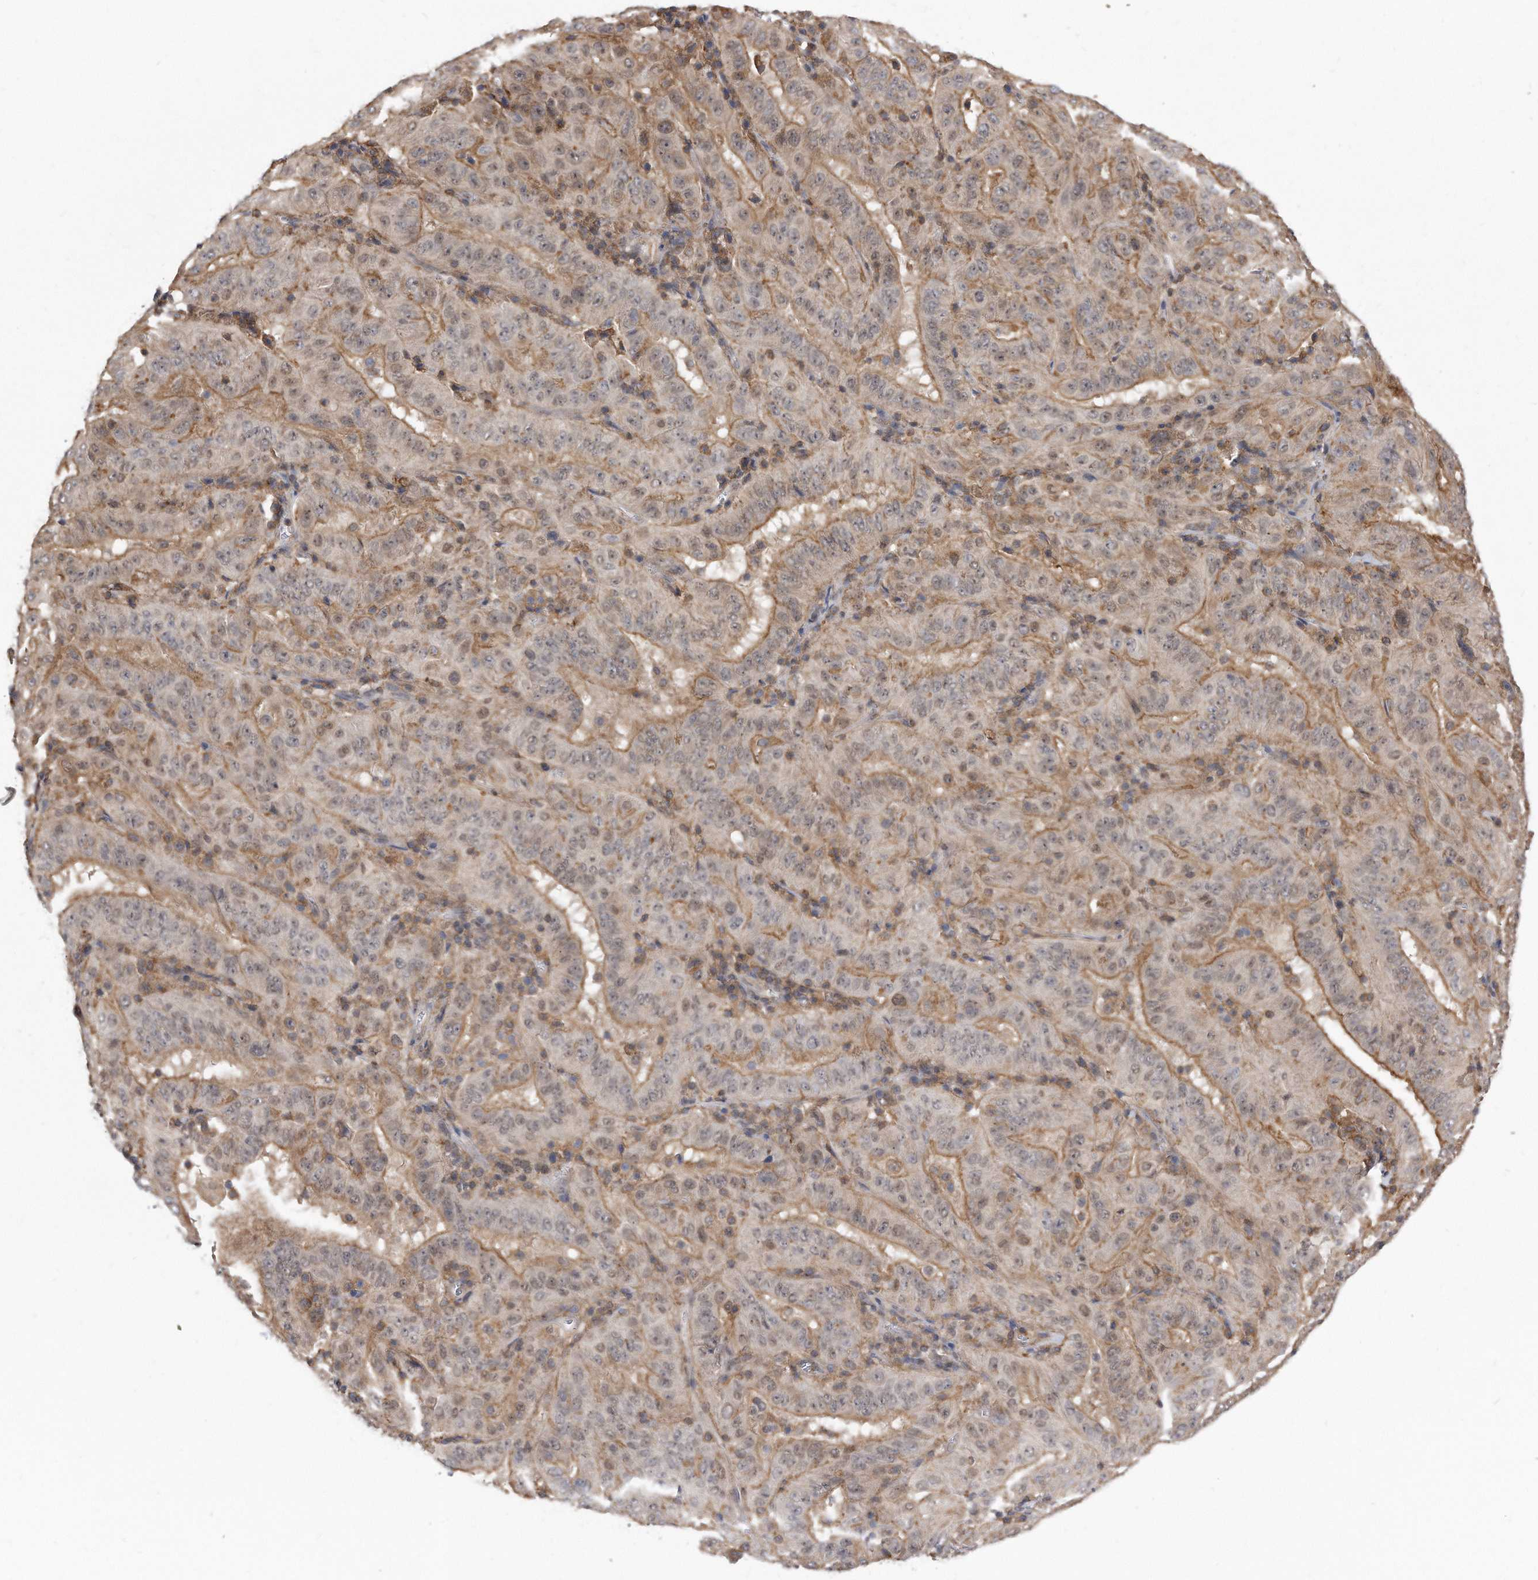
{"staining": {"intensity": "moderate", "quantity": "25%-75%", "location": "cytoplasmic/membranous,nuclear"}, "tissue": "pancreatic cancer", "cell_type": "Tumor cells", "image_type": "cancer", "snomed": [{"axis": "morphology", "description": "Adenocarcinoma, NOS"}, {"axis": "topography", "description": "Pancreas"}], "caption": "Immunohistochemical staining of adenocarcinoma (pancreatic) demonstrates moderate cytoplasmic/membranous and nuclear protein positivity in approximately 25%-75% of tumor cells.", "gene": "TCP1", "patient": {"sex": "male", "age": 63}}